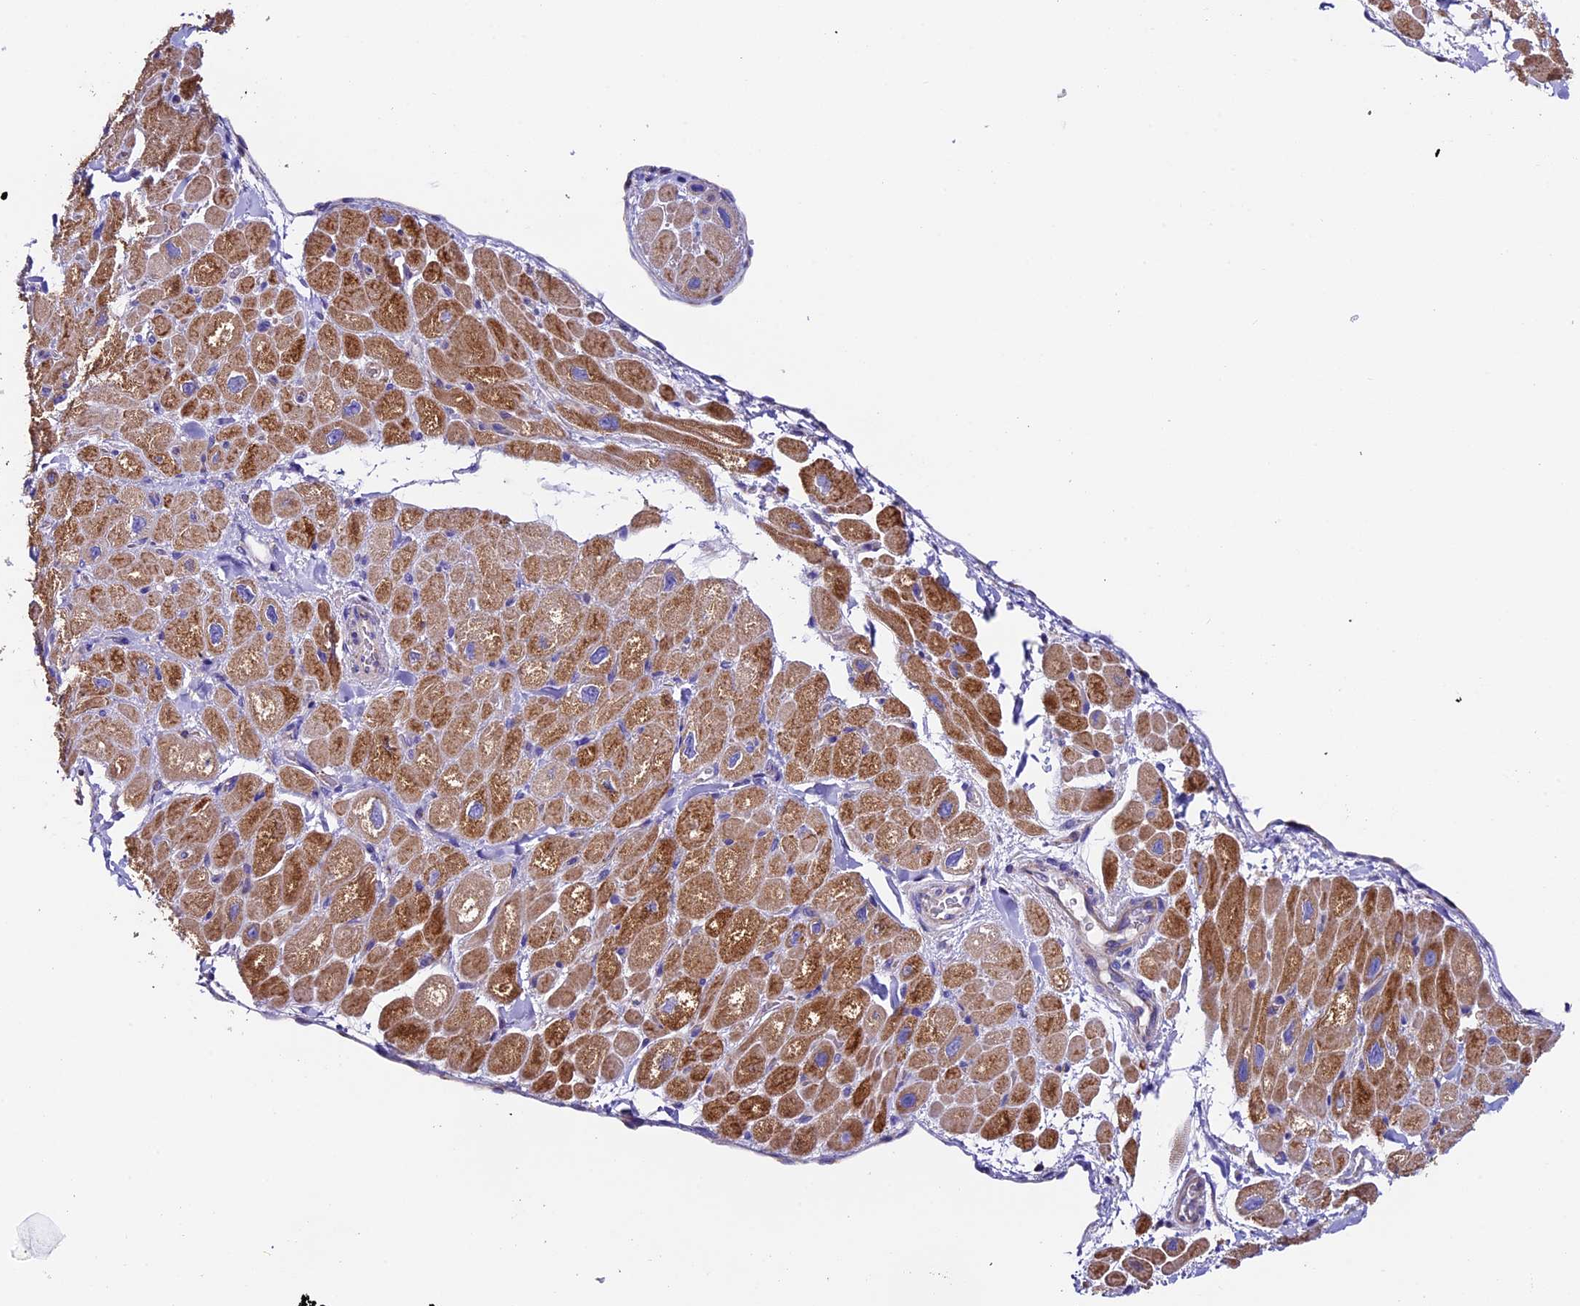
{"staining": {"intensity": "moderate", "quantity": "25%-75%", "location": "cytoplasmic/membranous"}, "tissue": "heart muscle", "cell_type": "Cardiomyocytes", "image_type": "normal", "snomed": [{"axis": "morphology", "description": "Normal tissue, NOS"}, {"axis": "topography", "description": "Heart"}], "caption": "Protein expression analysis of normal human heart muscle reveals moderate cytoplasmic/membranous staining in approximately 25%-75% of cardiomyocytes. (DAB IHC, brown staining for protein, blue staining for nuclei).", "gene": "COMTD1", "patient": {"sex": "male", "age": 65}}